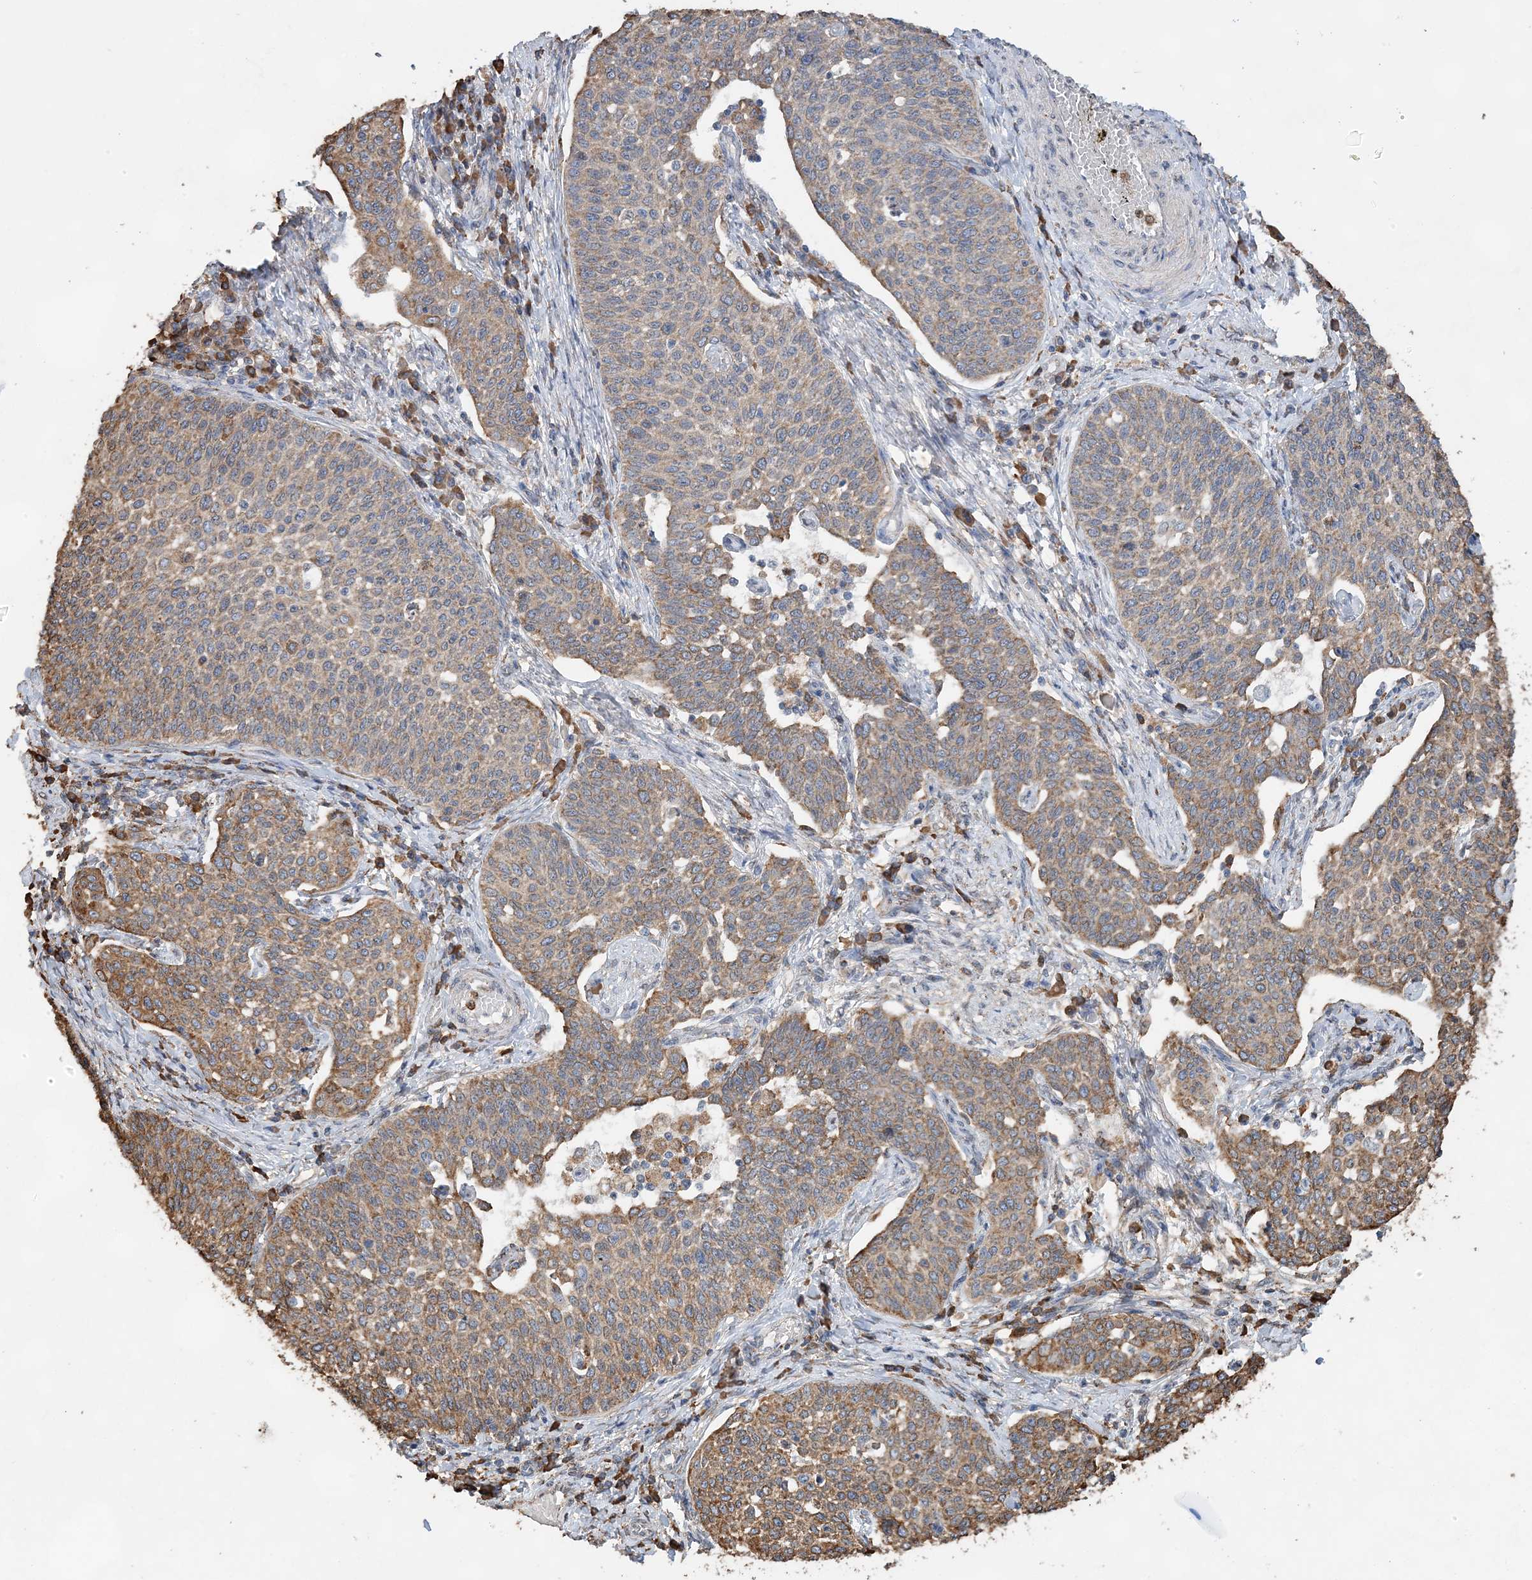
{"staining": {"intensity": "moderate", "quantity": ">75%", "location": "cytoplasmic/membranous"}, "tissue": "cervical cancer", "cell_type": "Tumor cells", "image_type": "cancer", "snomed": [{"axis": "morphology", "description": "Squamous cell carcinoma, NOS"}, {"axis": "topography", "description": "Cervix"}], "caption": "Moderate cytoplasmic/membranous staining for a protein is present in approximately >75% of tumor cells of cervical squamous cell carcinoma using immunohistochemistry (IHC).", "gene": "WDR12", "patient": {"sex": "female", "age": 34}}